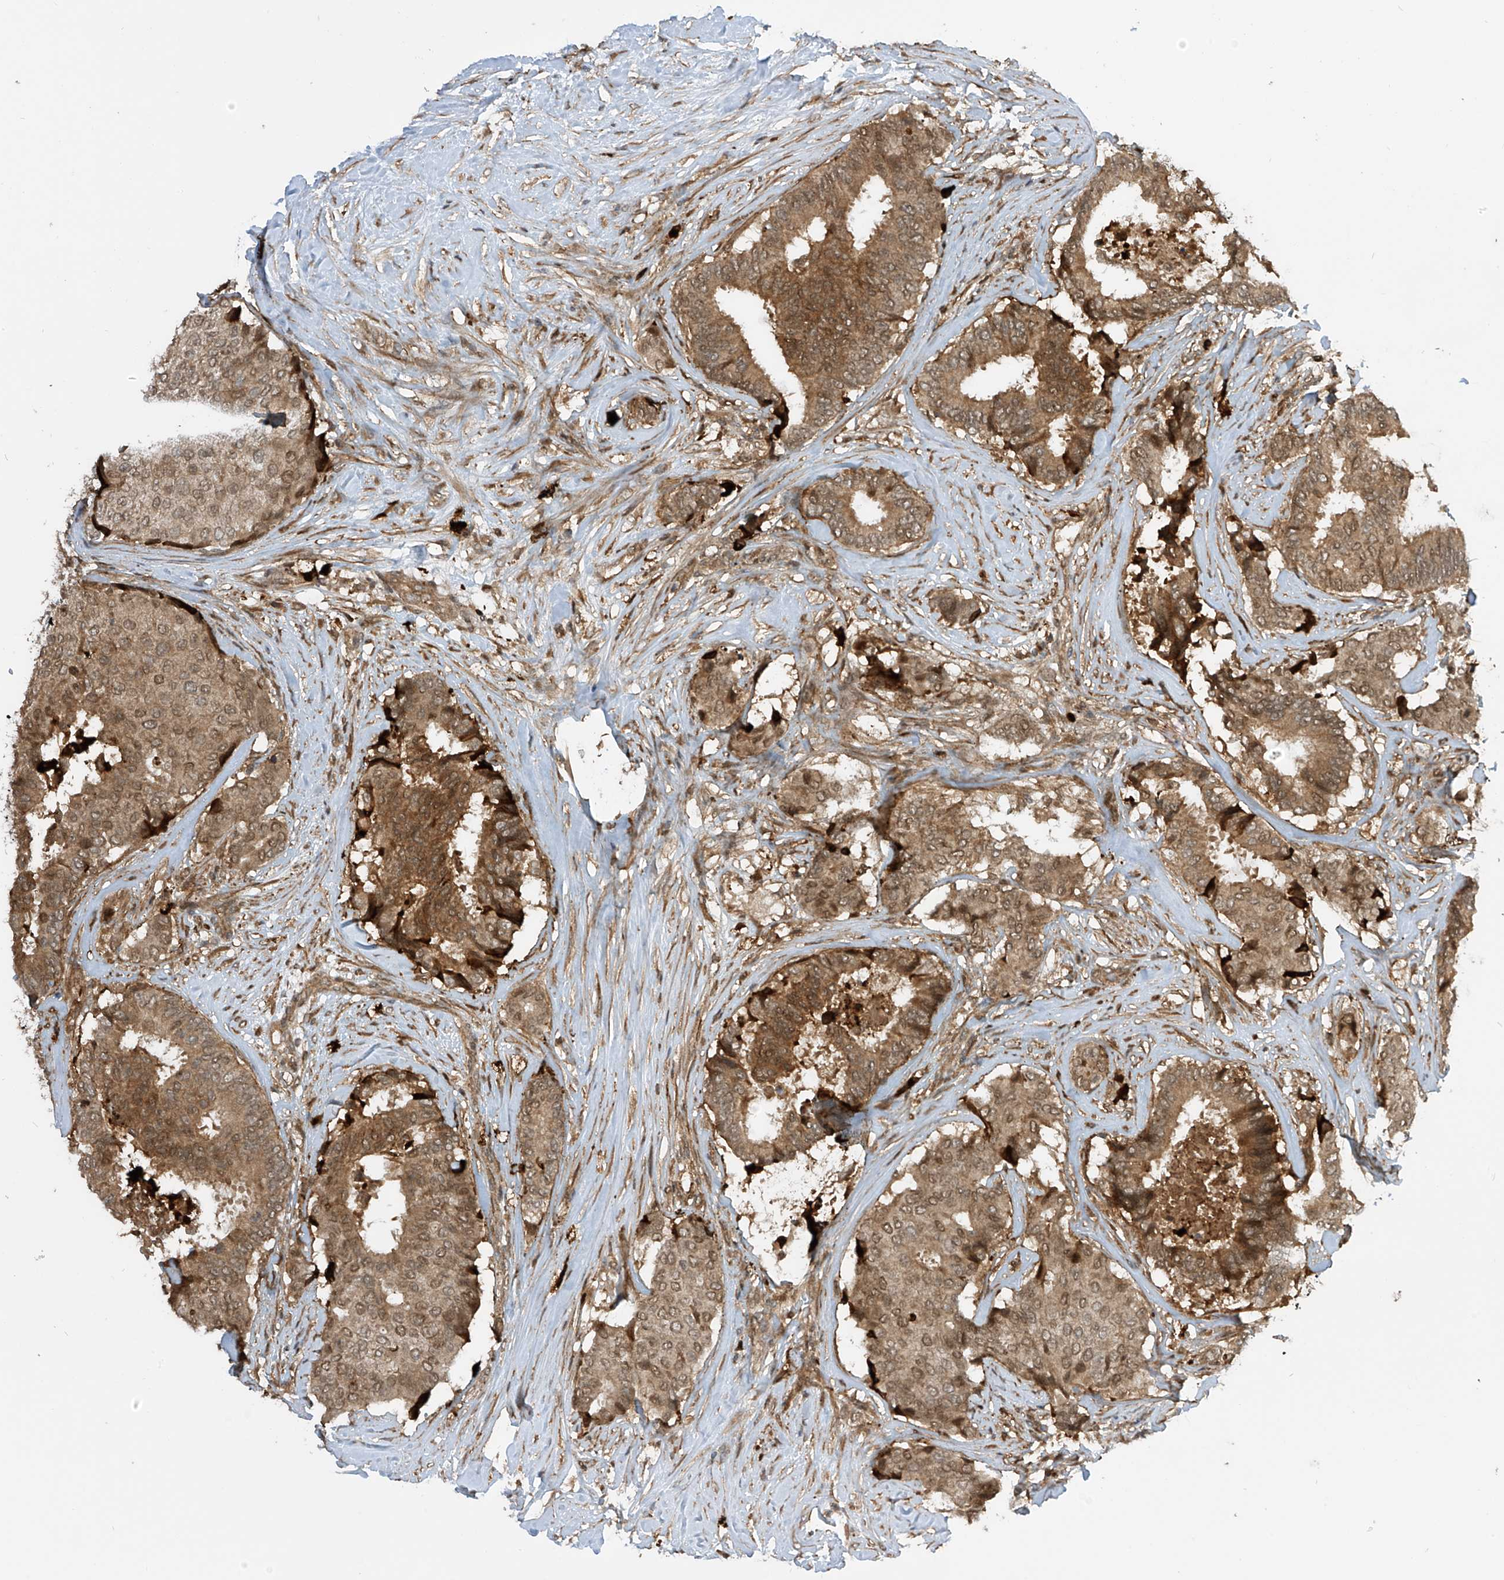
{"staining": {"intensity": "moderate", "quantity": ">75%", "location": "cytoplasmic/membranous,nuclear"}, "tissue": "breast cancer", "cell_type": "Tumor cells", "image_type": "cancer", "snomed": [{"axis": "morphology", "description": "Duct carcinoma"}, {"axis": "topography", "description": "Breast"}], "caption": "The image exhibits a brown stain indicating the presence of a protein in the cytoplasmic/membranous and nuclear of tumor cells in infiltrating ductal carcinoma (breast).", "gene": "ATAD2B", "patient": {"sex": "female", "age": 75}}